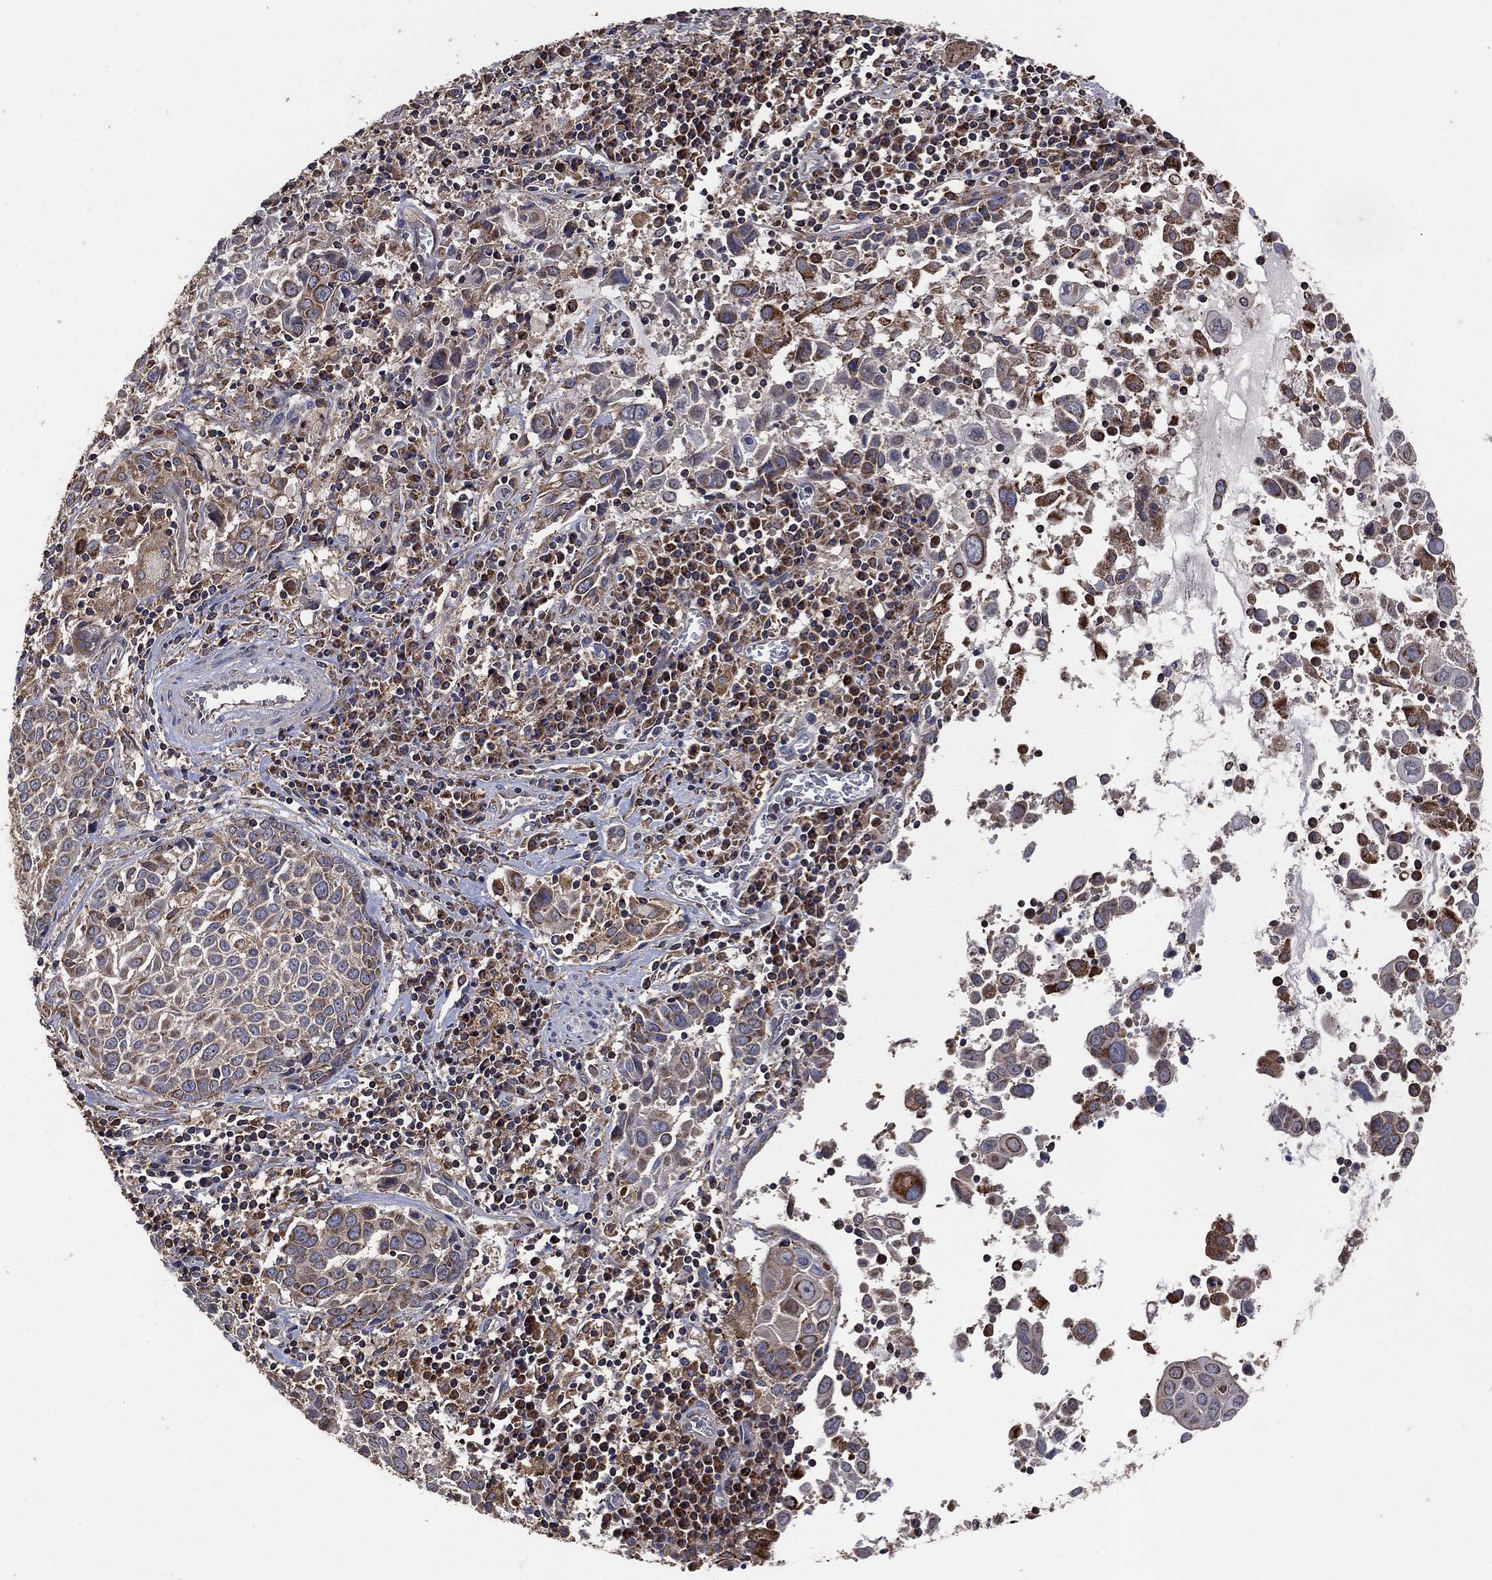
{"staining": {"intensity": "moderate", "quantity": "25%-75%", "location": "cytoplasmic/membranous"}, "tissue": "lung cancer", "cell_type": "Tumor cells", "image_type": "cancer", "snomed": [{"axis": "morphology", "description": "Squamous cell carcinoma, NOS"}, {"axis": "topography", "description": "Lung"}], "caption": "Immunohistochemistry (IHC) of human lung cancer reveals medium levels of moderate cytoplasmic/membranous expression in about 25%-75% of tumor cells.", "gene": "LIMD1", "patient": {"sex": "male", "age": 57}}